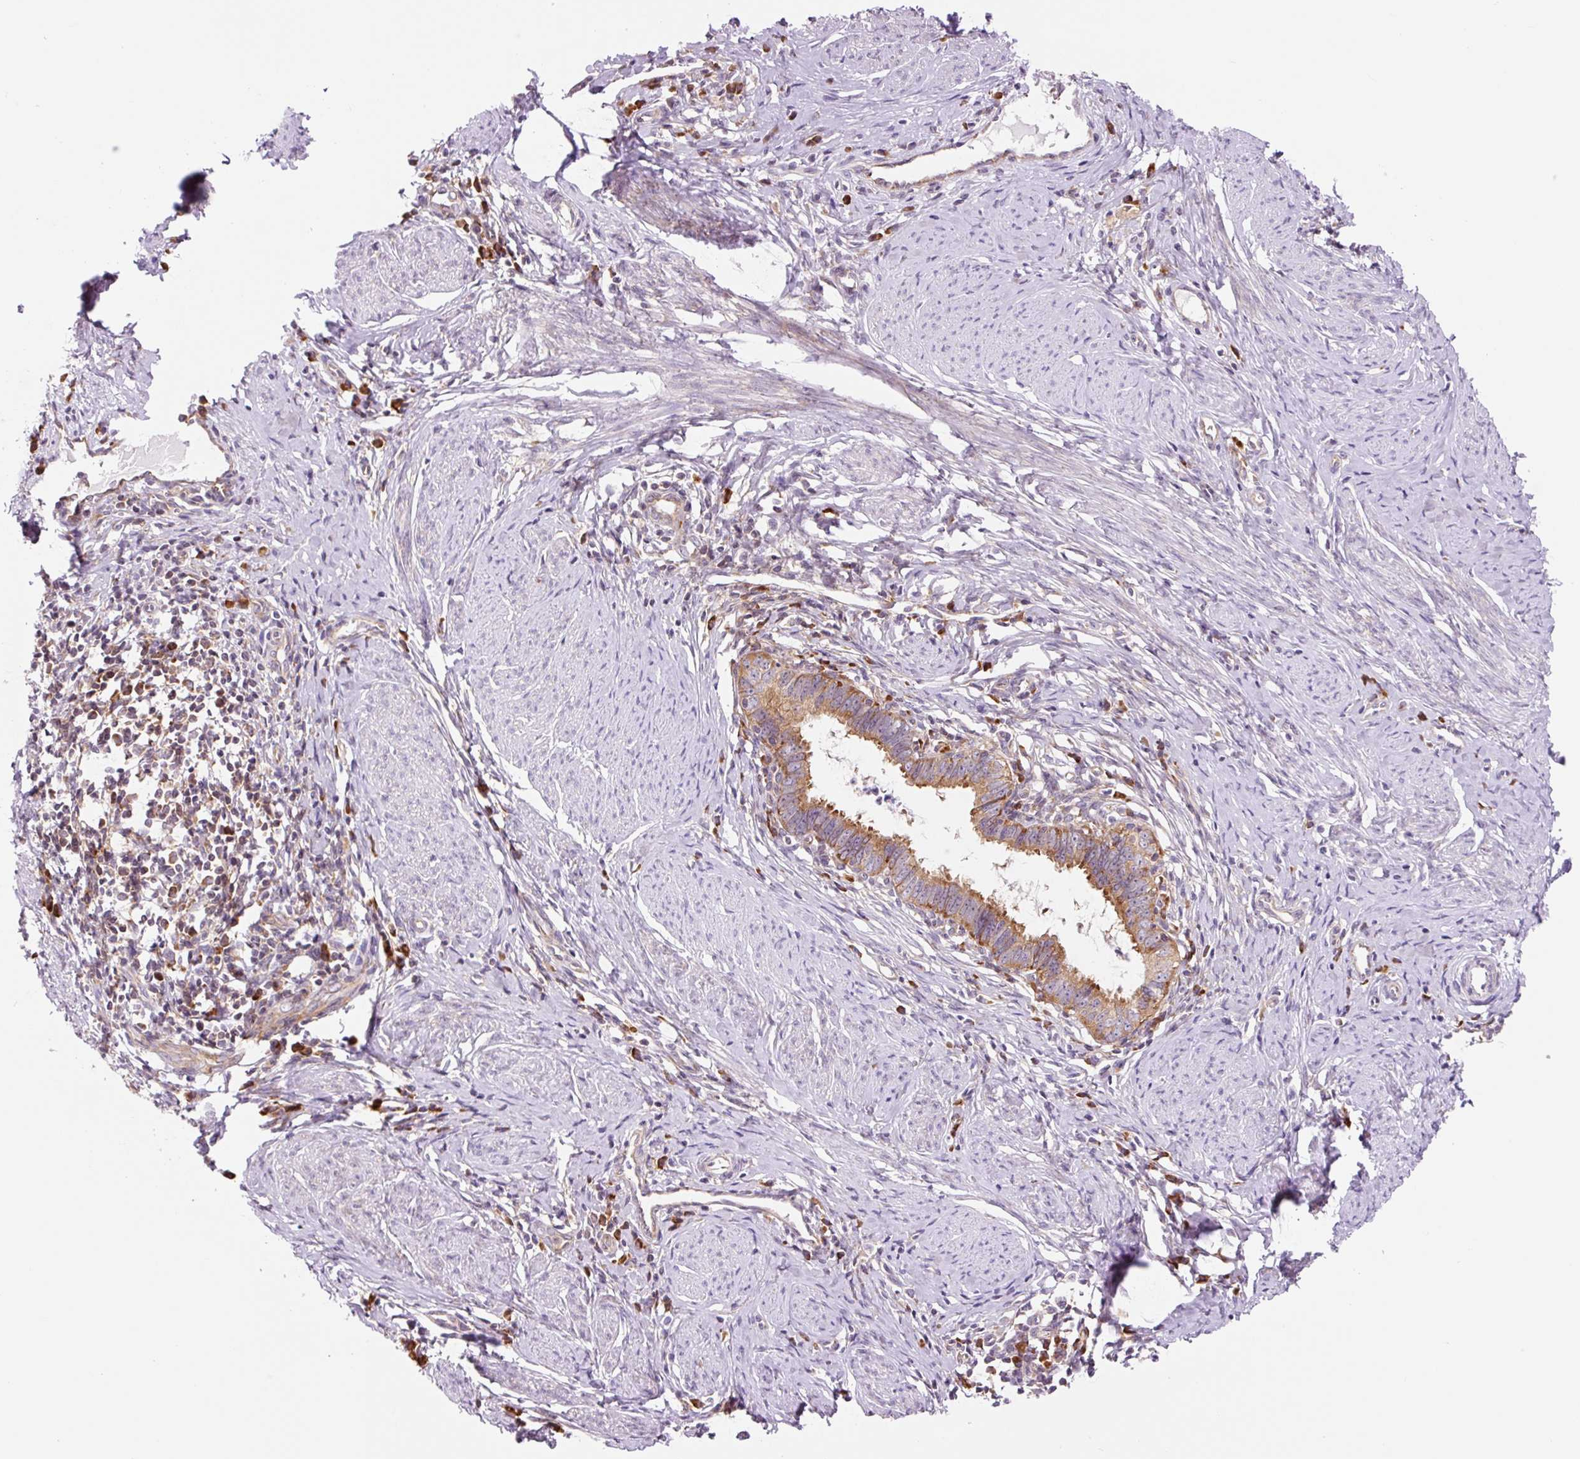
{"staining": {"intensity": "moderate", "quantity": ">75%", "location": "cytoplasmic/membranous"}, "tissue": "cervical cancer", "cell_type": "Tumor cells", "image_type": "cancer", "snomed": [{"axis": "morphology", "description": "Adenocarcinoma, NOS"}, {"axis": "topography", "description": "Cervix"}], "caption": "Cervical cancer tissue demonstrates moderate cytoplasmic/membranous staining in approximately >75% of tumor cells, visualized by immunohistochemistry.", "gene": "RPL41", "patient": {"sex": "female", "age": 36}}